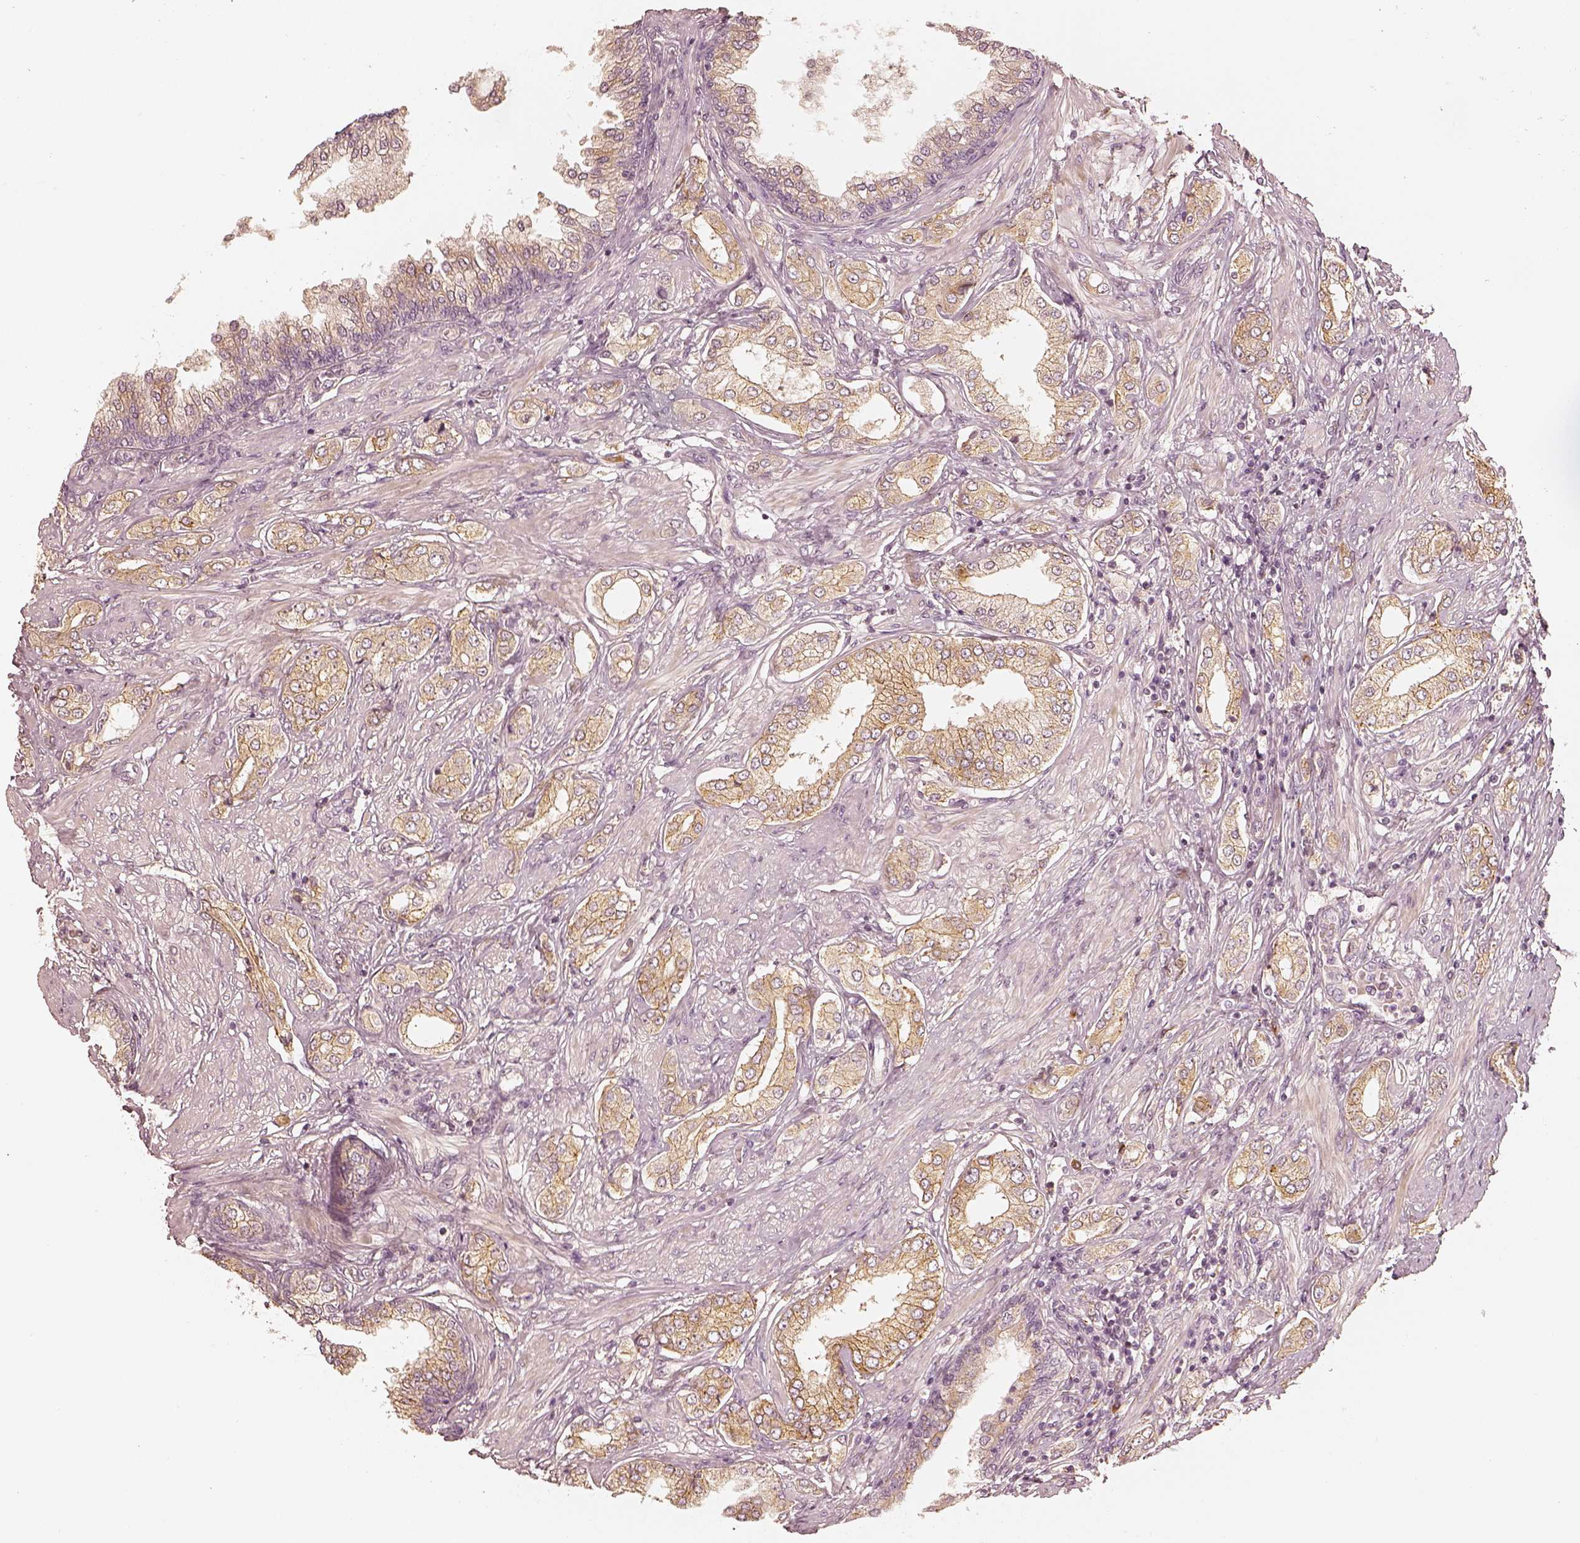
{"staining": {"intensity": "moderate", "quantity": ">75%", "location": "cytoplasmic/membranous"}, "tissue": "prostate cancer", "cell_type": "Tumor cells", "image_type": "cancer", "snomed": [{"axis": "morphology", "description": "Adenocarcinoma, NOS"}, {"axis": "topography", "description": "Prostate"}], "caption": "This is an image of IHC staining of prostate adenocarcinoma, which shows moderate staining in the cytoplasmic/membranous of tumor cells.", "gene": "GORASP2", "patient": {"sex": "male", "age": 63}}